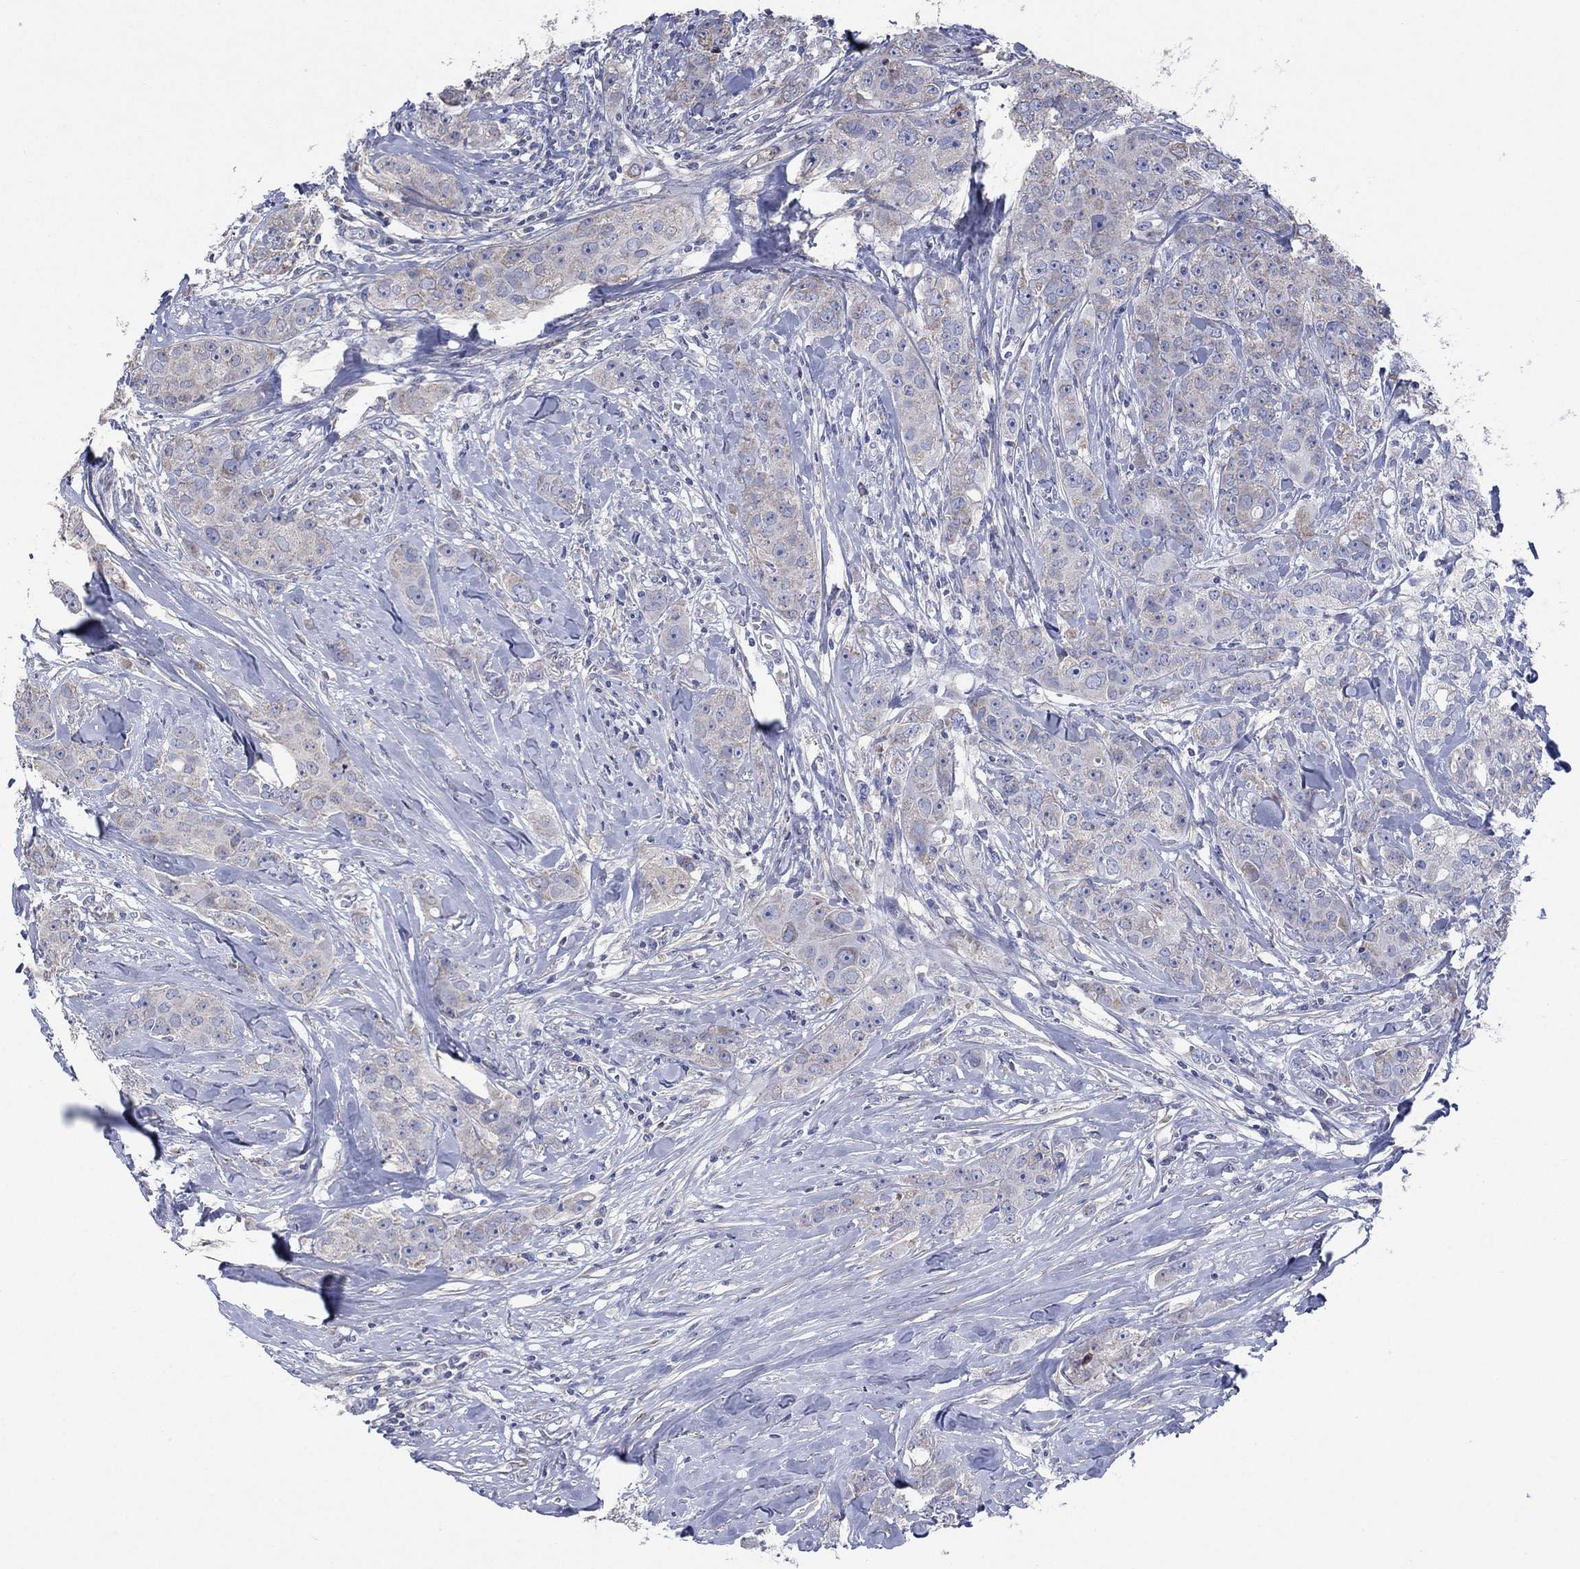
{"staining": {"intensity": "weak", "quantity": "<25%", "location": "cytoplasmic/membranous"}, "tissue": "breast cancer", "cell_type": "Tumor cells", "image_type": "cancer", "snomed": [{"axis": "morphology", "description": "Duct carcinoma"}, {"axis": "topography", "description": "Breast"}], "caption": "Immunohistochemistry (IHC) image of human infiltrating ductal carcinoma (breast) stained for a protein (brown), which reveals no staining in tumor cells.", "gene": "CLVS1", "patient": {"sex": "female", "age": 43}}